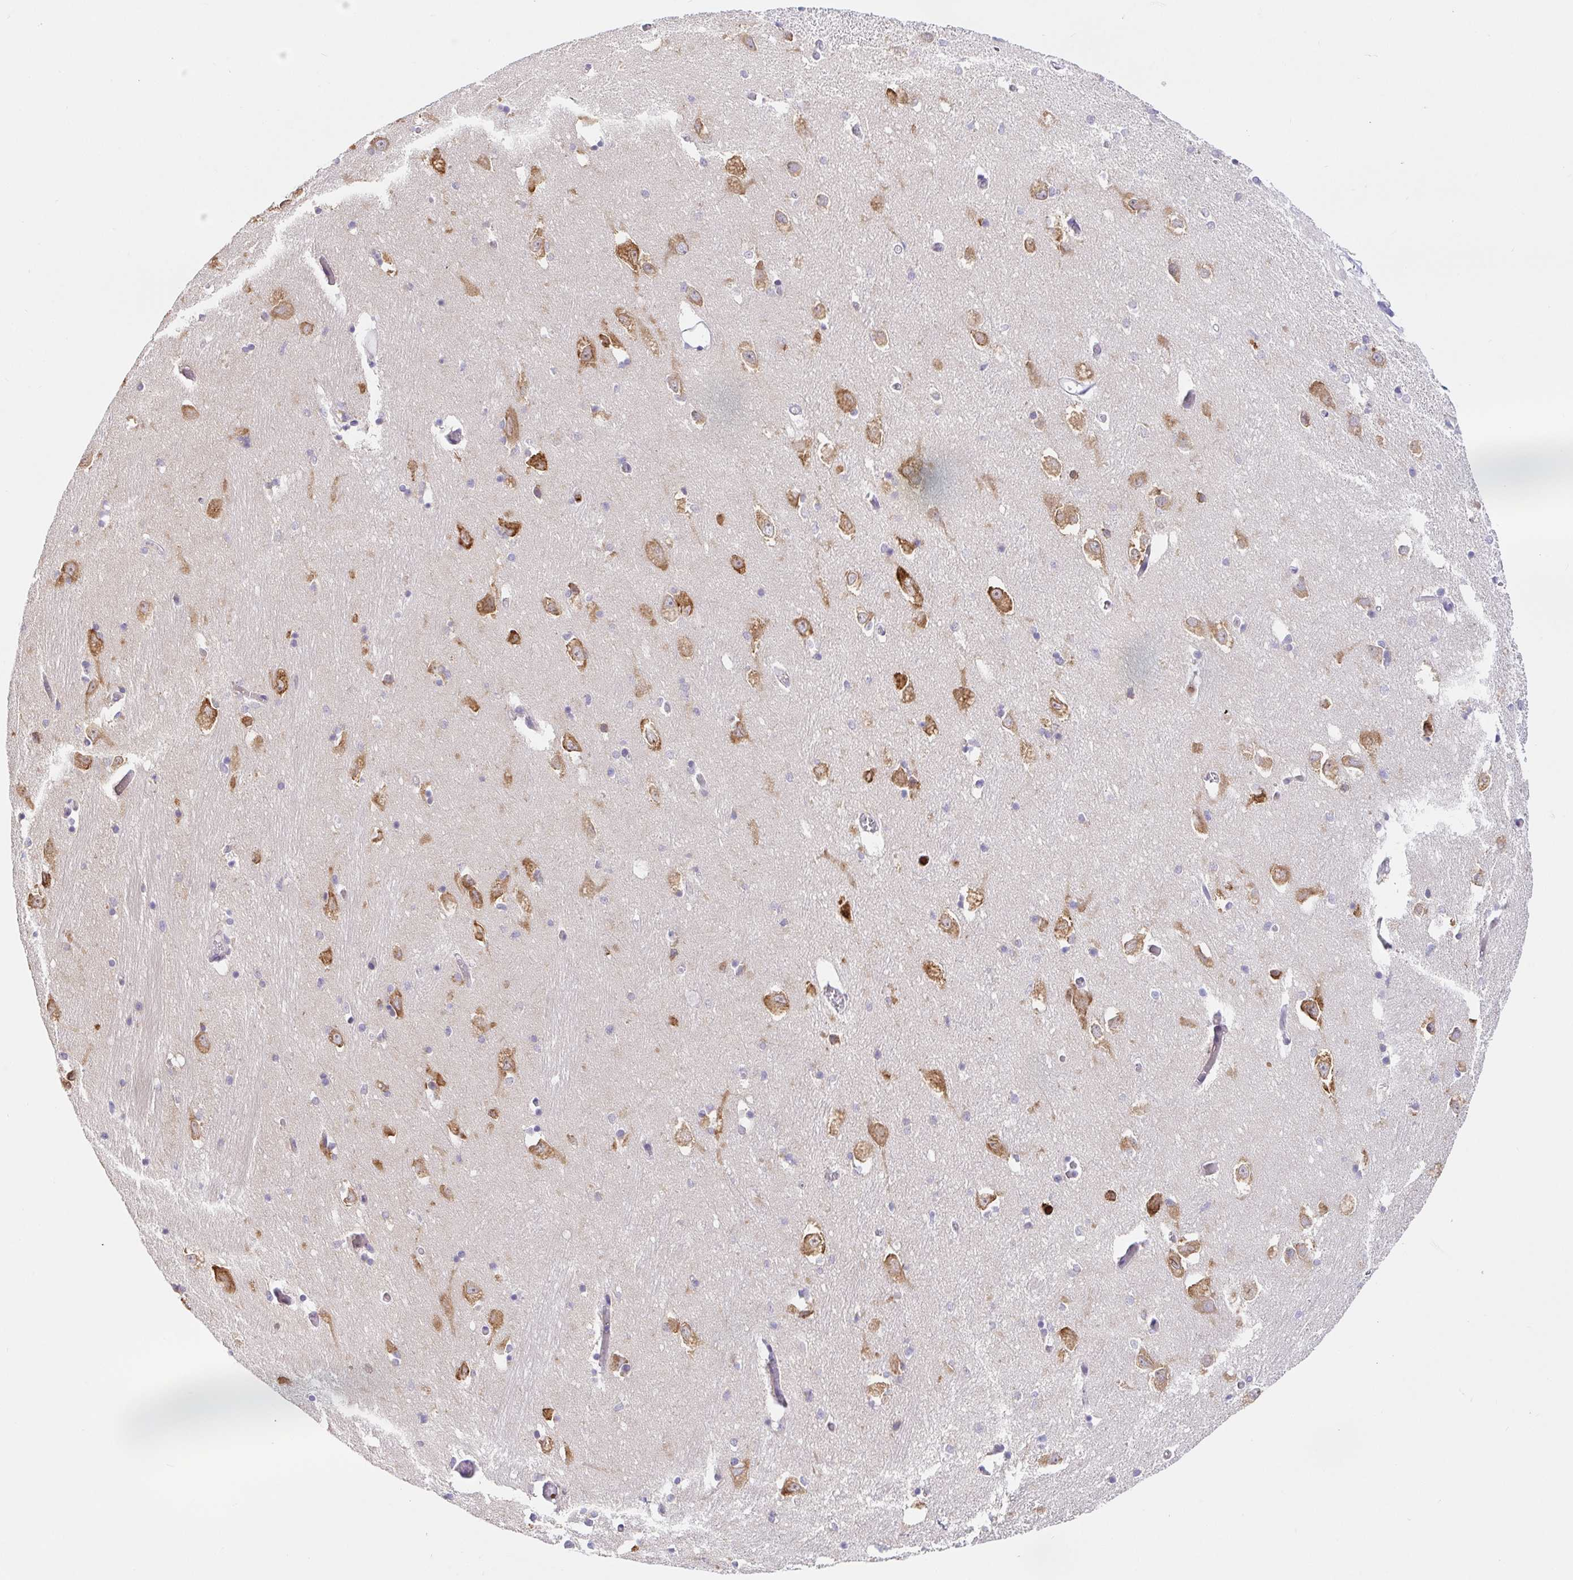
{"staining": {"intensity": "moderate", "quantity": "25%-75%", "location": "cytoplasmic/membranous"}, "tissue": "caudate", "cell_type": "Glial cells", "image_type": "normal", "snomed": [{"axis": "morphology", "description": "Normal tissue, NOS"}, {"axis": "topography", "description": "Lateral ventricle wall"}, {"axis": "topography", "description": "Hippocampus"}], "caption": "IHC photomicrograph of benign human caudate stained for a protein (brown), which reveals medium levels of moderate cytoplasmic/membranous staining in about 25%-75% of glial cells.", "gene": "PDPK1", "patient": {"sex": "female", "age": 63}}